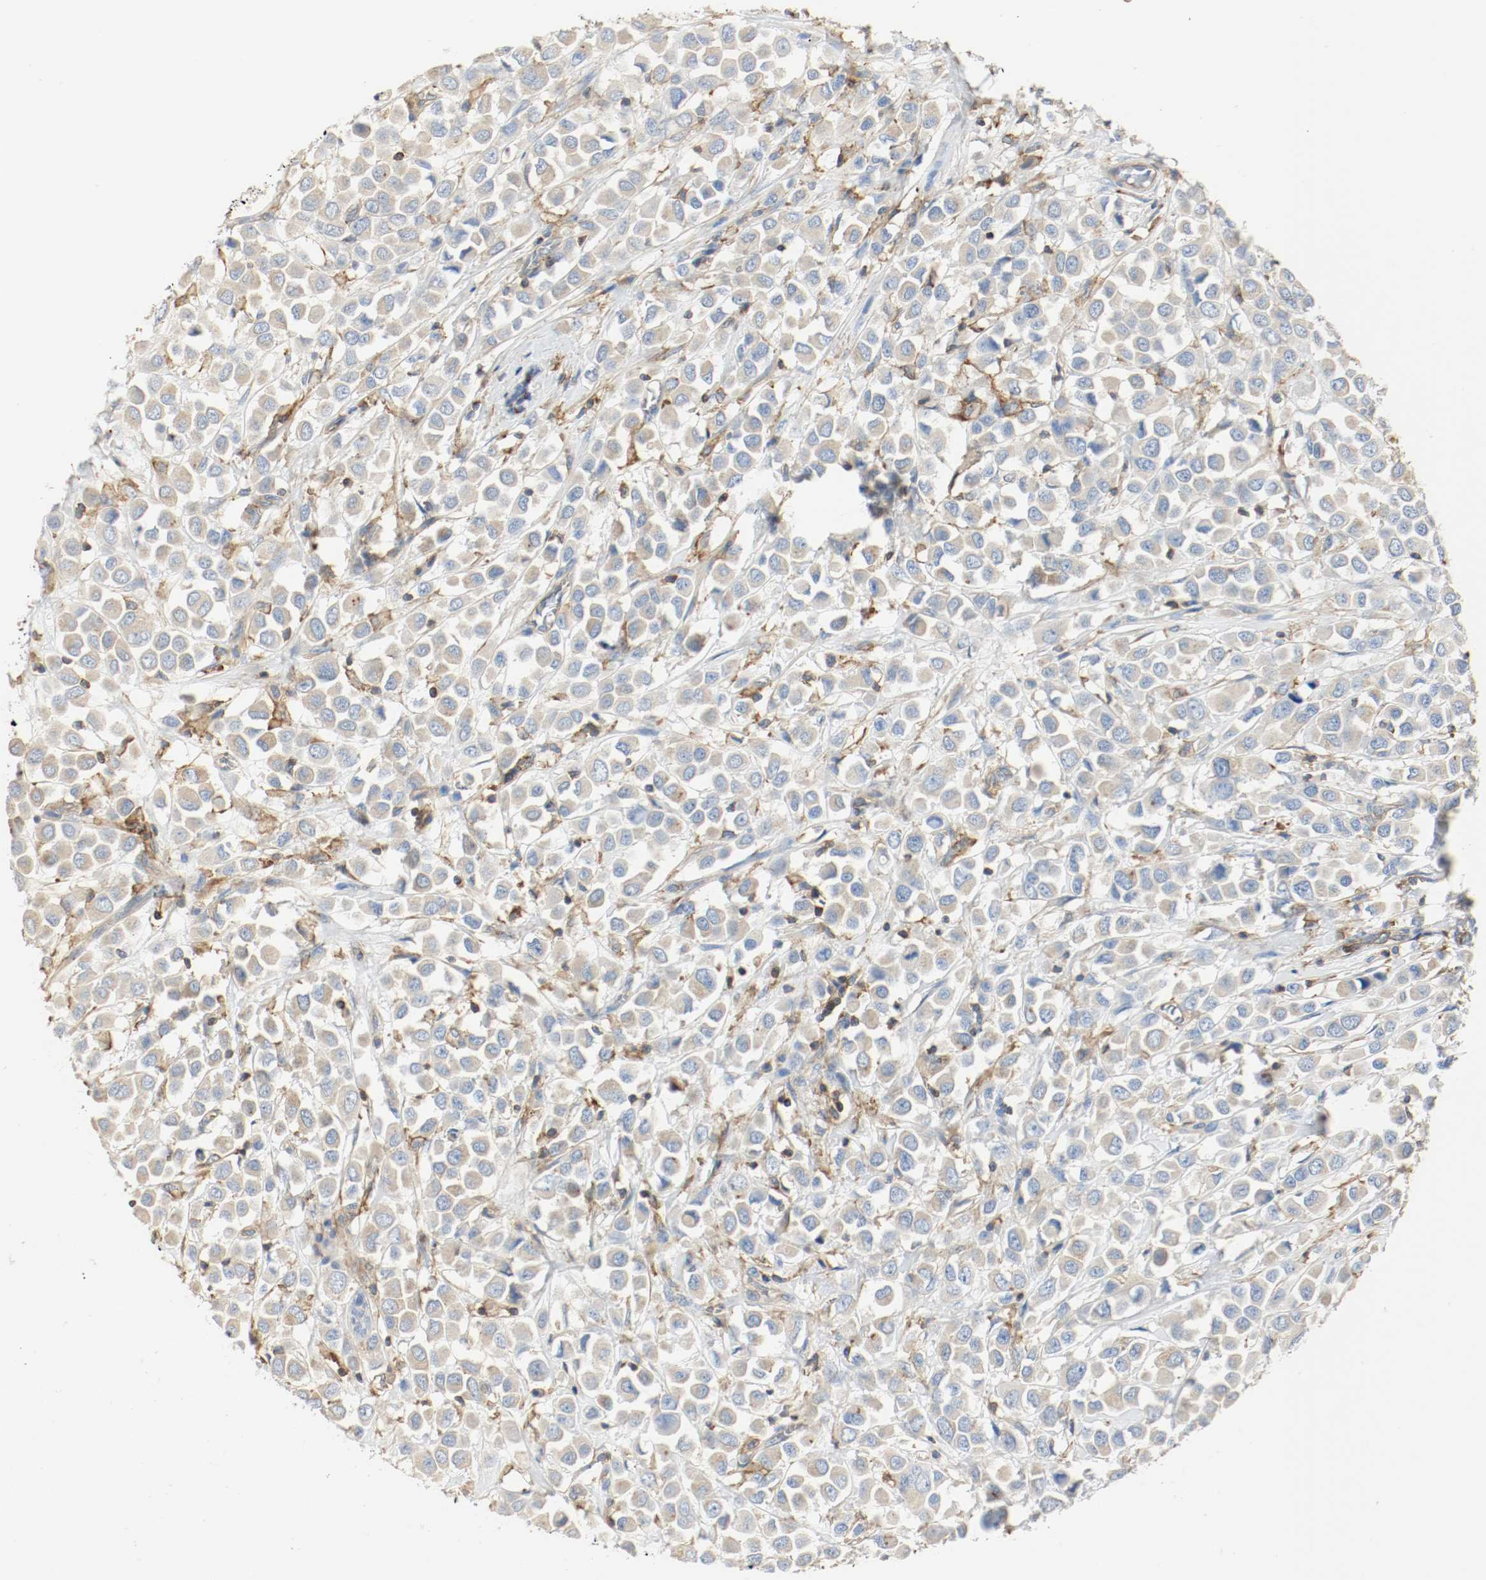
{"staining": {"intensity": "weak", "quantity": ">75%", "location": "cytoplasmic/membranous"}, "tissue": "breast cancer", "cell_type": "Tumor cells", "image_type": "cancer", "snomed": [{"axis": "morphology", "description": "Duct carcinoma"}, {"axis": "topography", "description": "Breast"}], "caption": "An image of breast intraductal carcinoma stained for a protein shows weak cytoplasmic/membranous brown staining in tumor cells.", "gene": "ARPC1B", "patient": {"sex": "female", "age": 61}}